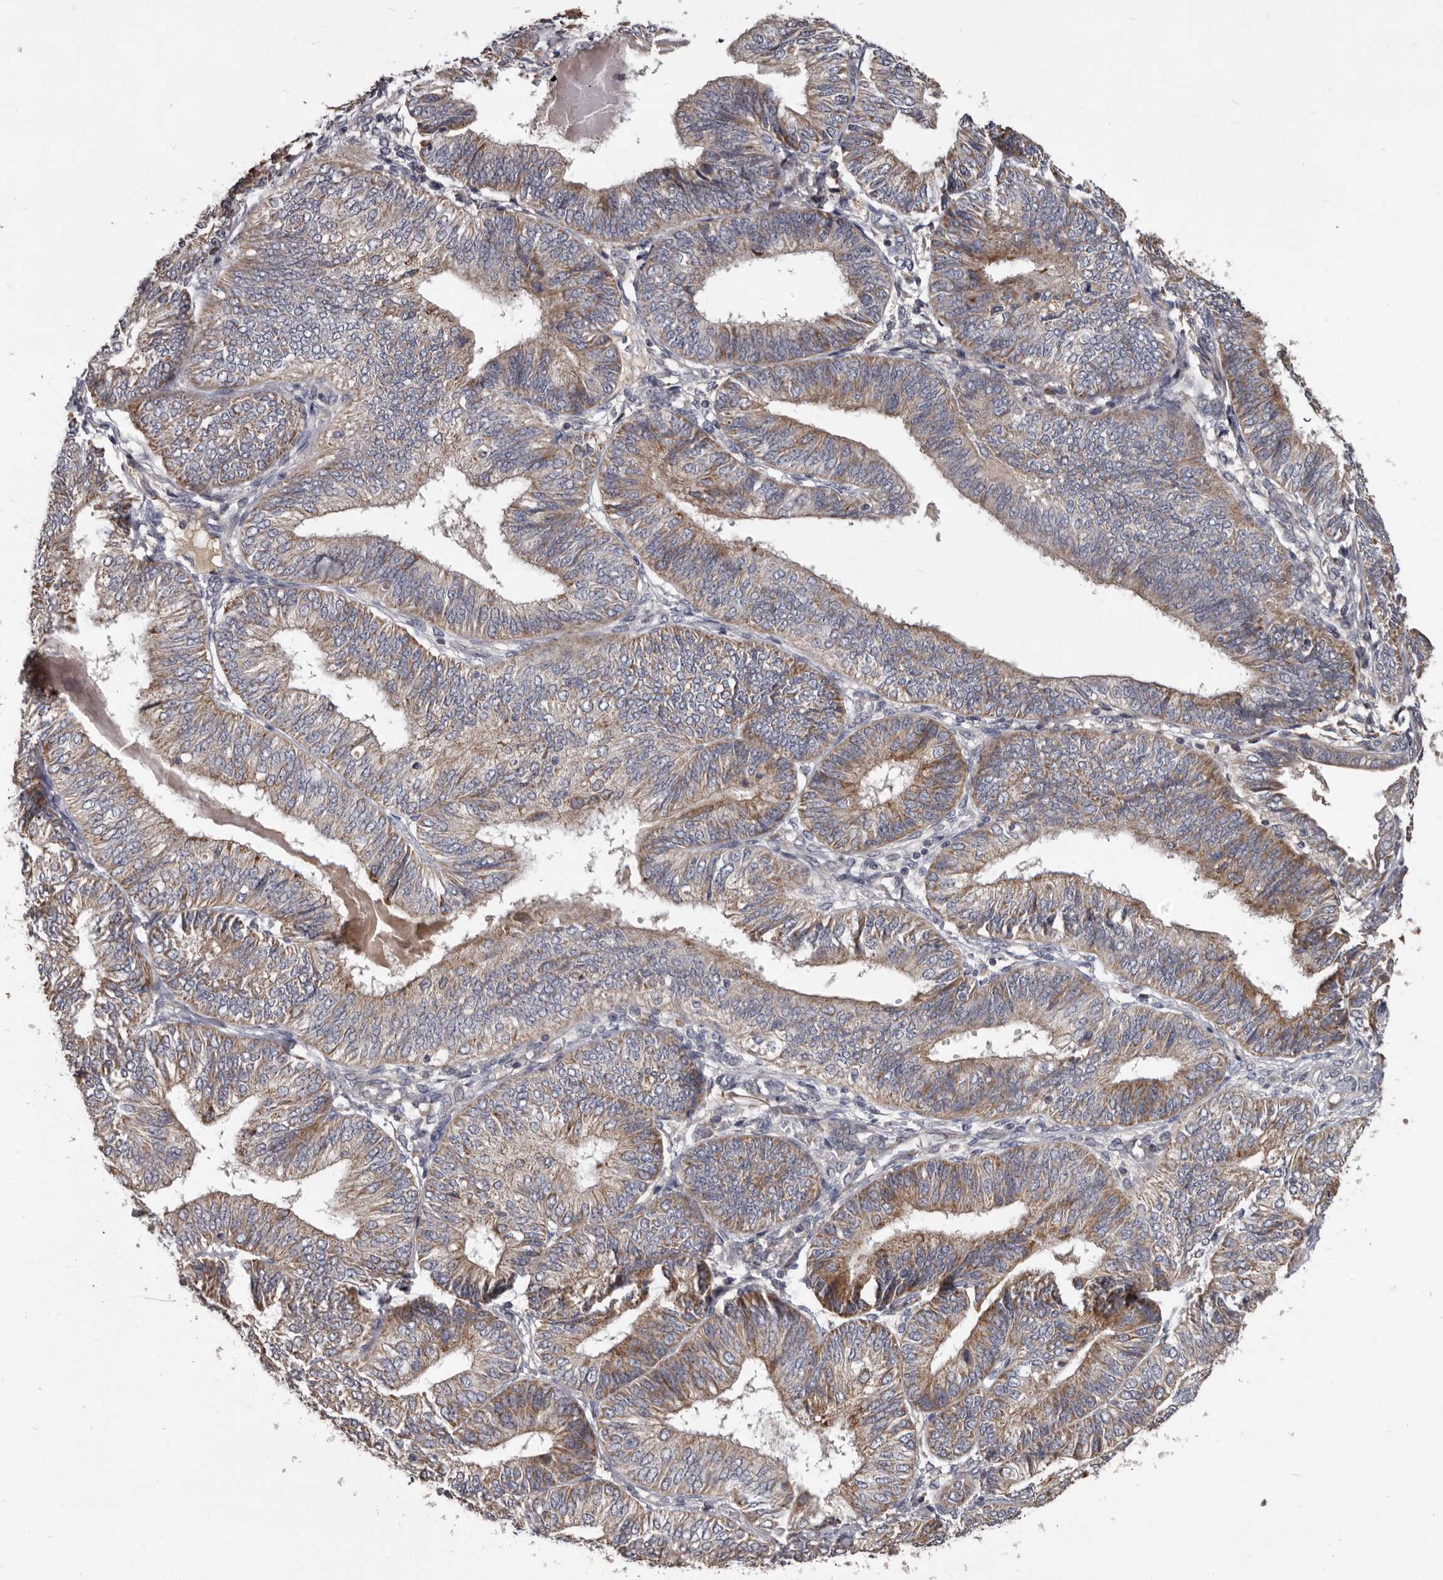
{"staining": {"intensity": "moderate", "quantity": ">75%", "location": "cytoplasmic/membranous"}, "tissue": "endometrial cancer", "cell_type": "Tumor cells", "image_type": "cancer", "snomed": [{"axis": "morphology", "description": "Adenocarcinoma, NOS"}, {"axis": "topography", "description": "Endometrium"}], "caption": "Human endometrial adenocarcinoma stained with a brown dye displays moderate cytoplasmic/membranous positive positivity in about >75% of tumor cells.", "gene": "ALDH5A1", "patient": {"sex": "female", "age": 58}}